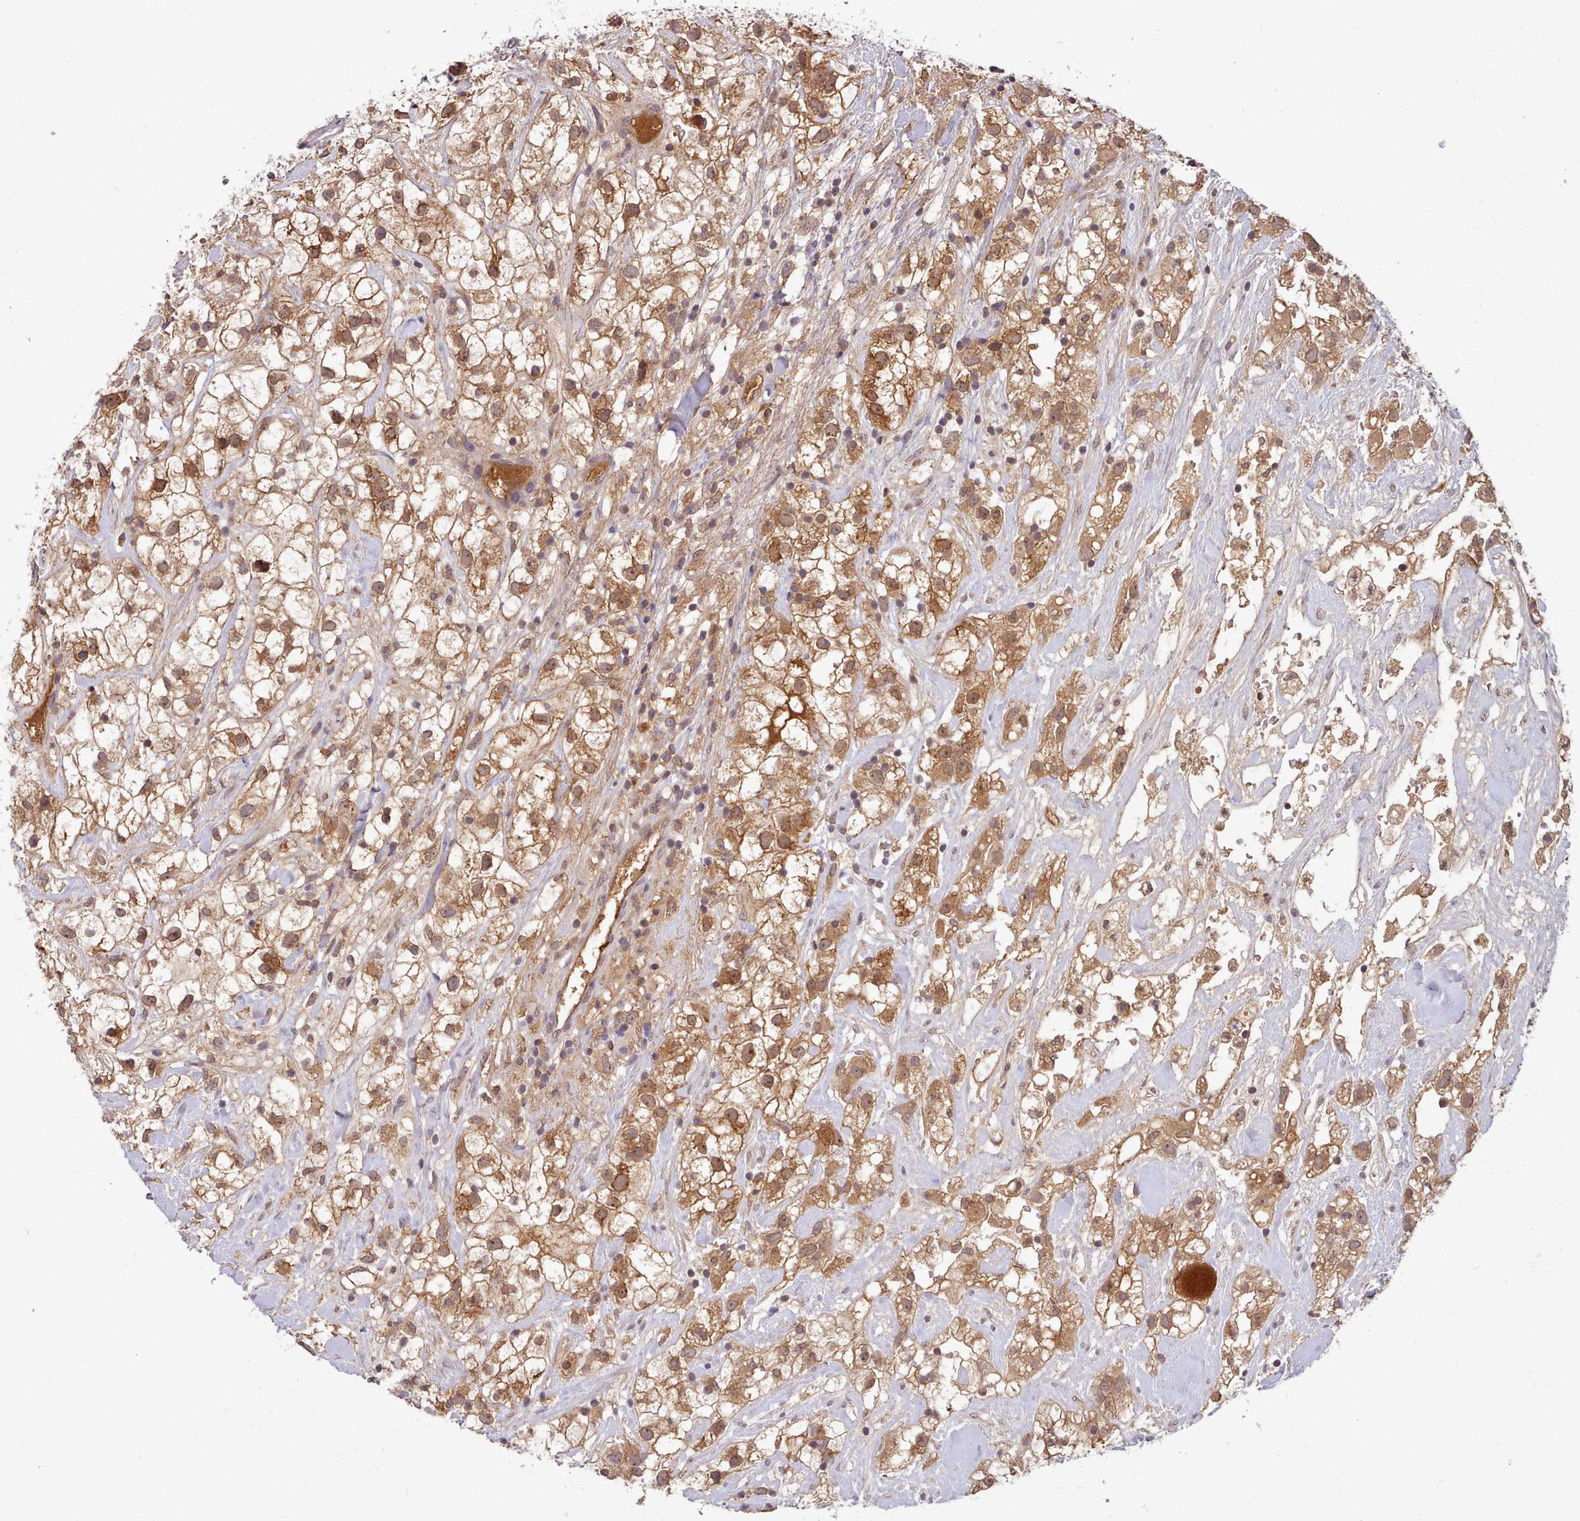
{"staining": {"intensity": "moderate", "quantity": ">75%", "location": "cytoplasmic/membranous"}, "tissue": "renal cancer", "cell_type": "Tumor cells", "image_type": "cancer", "snomed": [{"axis": "morphology", "description": "Adenocarcinoma, NOS"}, {"axis": "topography", "description": "Kidney"}], "caption": "Human renal cancer stained with a brown dye reveals moderate cytoplasmic/membranous positive positivity in about >75% of tumor cells.", "gene": "PIP4P1", "patient": {"sex": "male", "age": 59}}